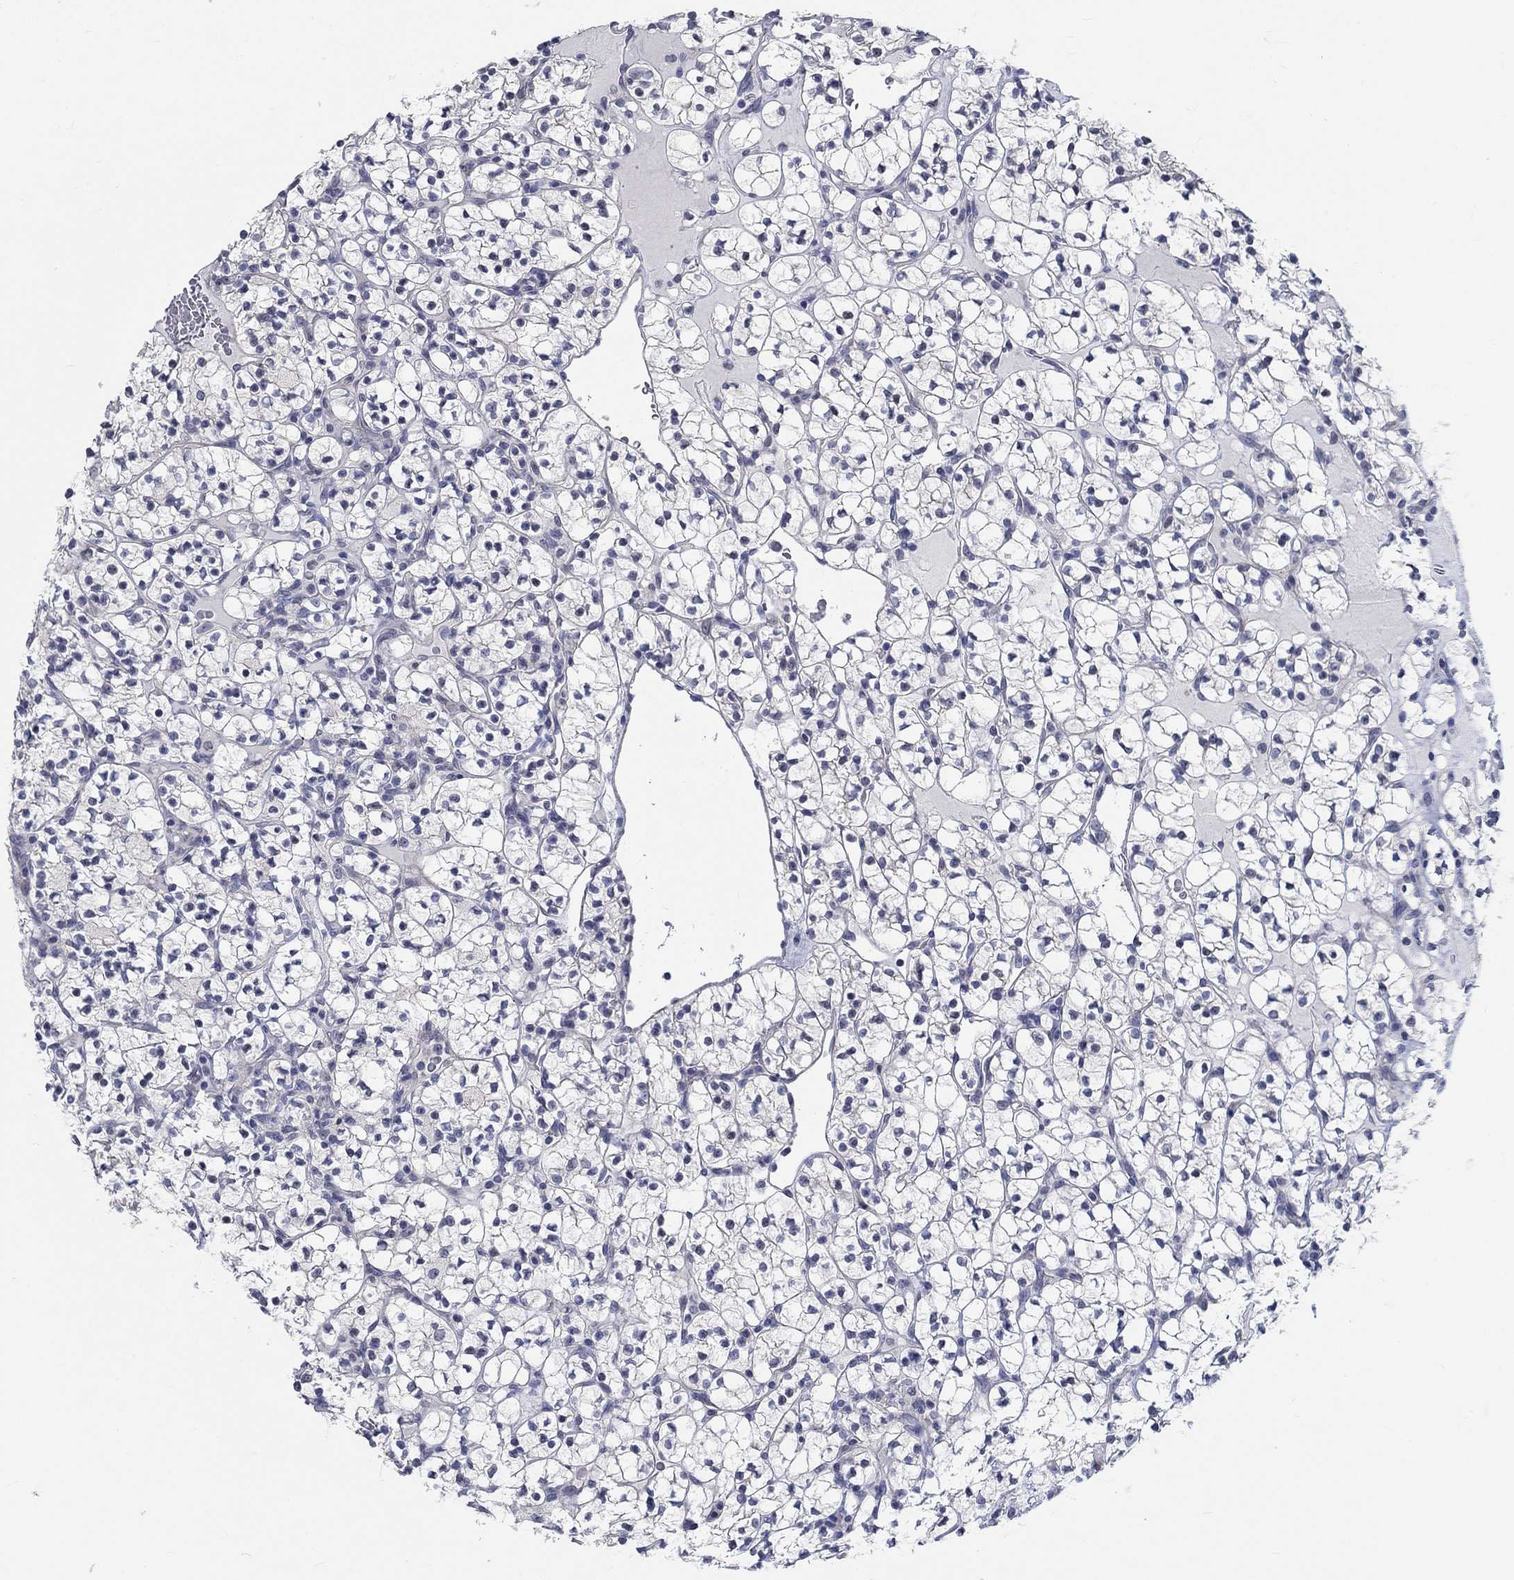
{"staining": {"intensity": "negative", "quantity": "none", "location": "none"}, "tissue": "renal cancer", "cell_type": "Tumor cells", "image_type": "cancer", "snomed": [{"axis": "morphology", "description": "Adenocarcinoma, NOS"}, {"axis": "topography", "description": "Kidney"}], "caption": "DAB (3,3'-diaminobenzidine) immunohistochemical staining of human adenocarcinoma (renal) displays no significant expression in tumor cells.", "gene": "SMIM18", "patient": {"sex": "female", "age": 89}}